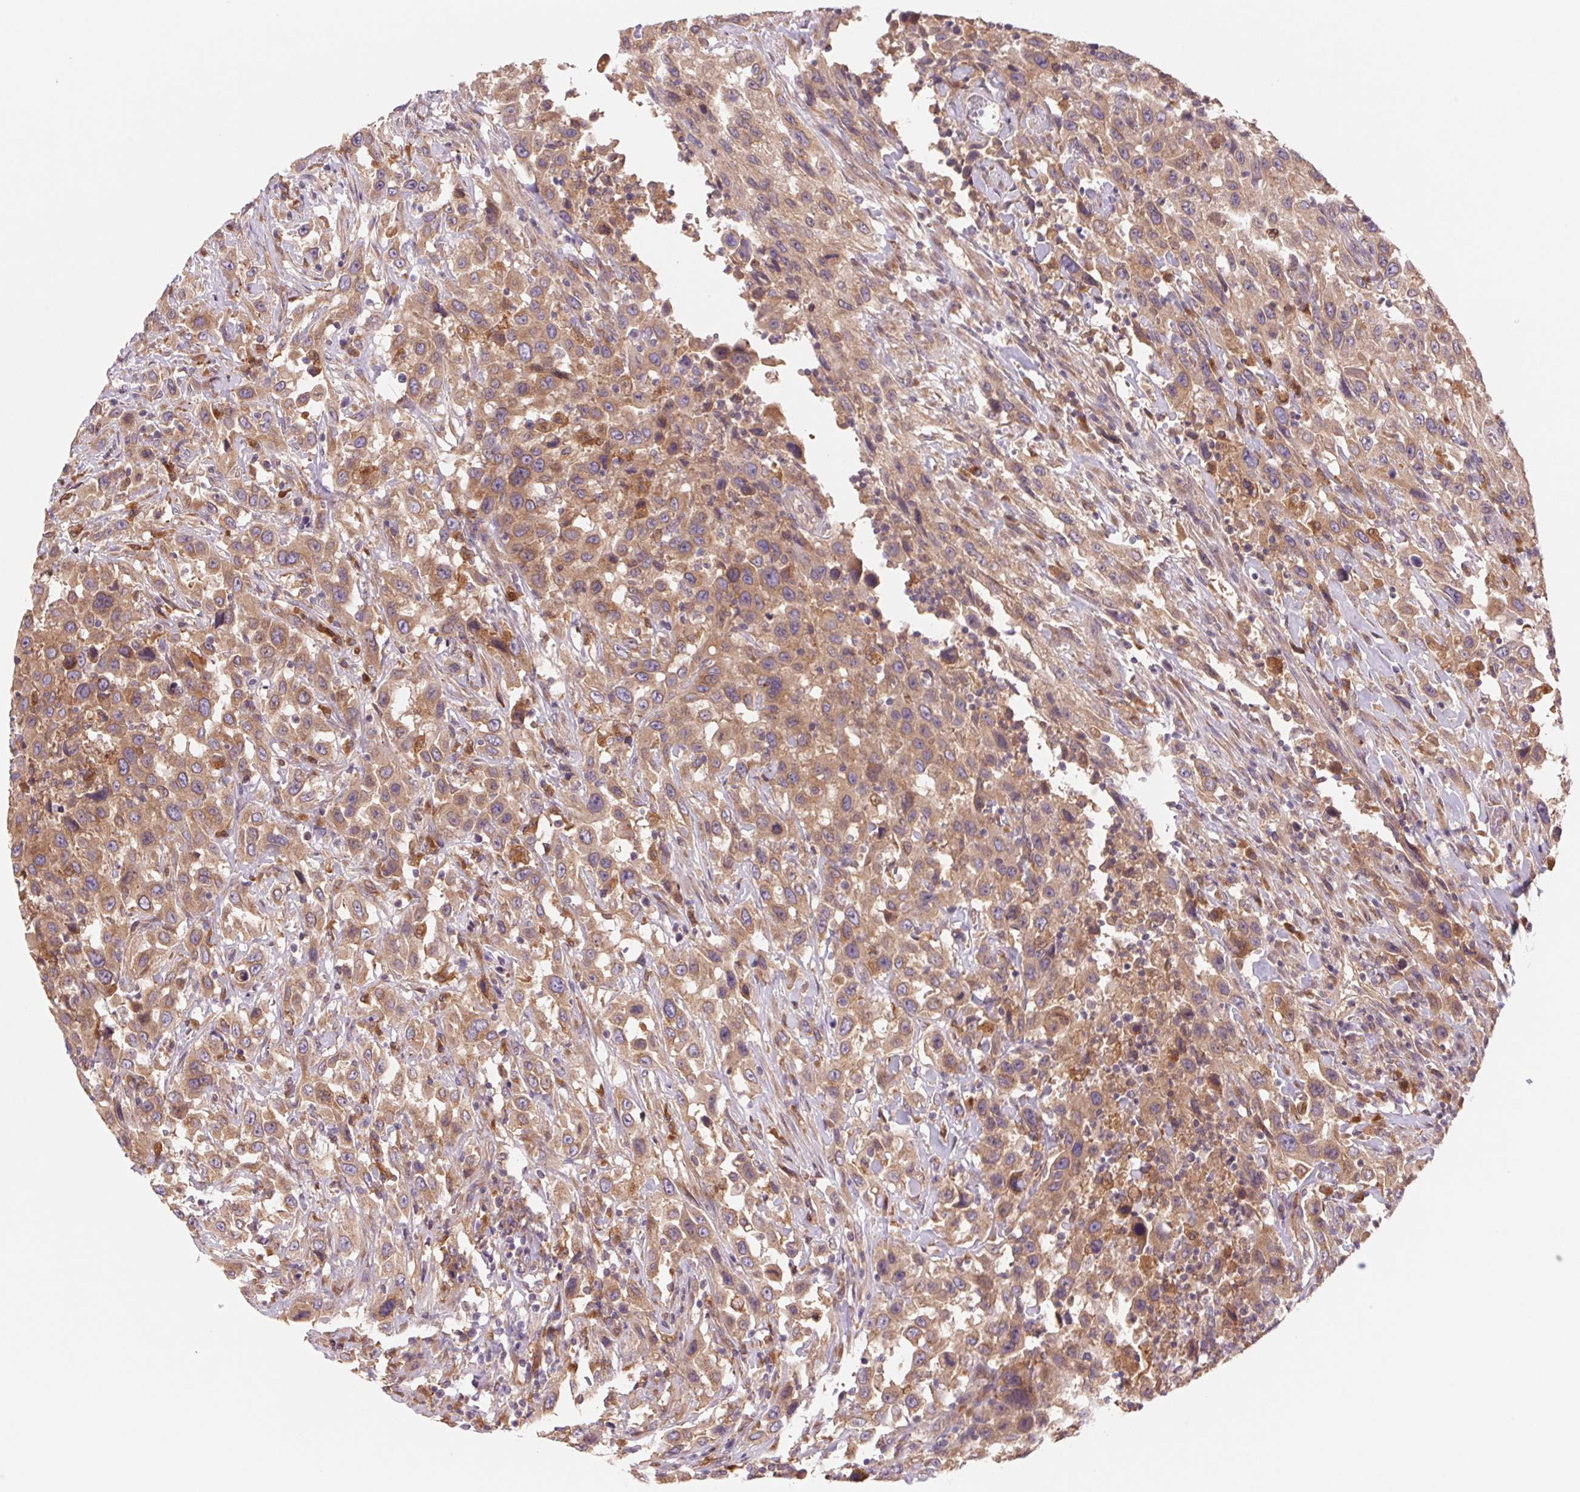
{"staining": {"intensity": "moderate", "quantity": ">75%", "location": "cytoplasmic/membranous"}, "tissue": "urothelial cancer", "cell_type": "Tumor cells", "image_type": "cancer", "snomed": [{"axis": "morphology", "description": "Urothelial carcinoma, High grade"}, {"axis": "topography", "description": "Urinary bladder"}], "caption": "High-grade urothelial carcinoma stained with a brown dye reveals moderate cytoplasmic/membranous positive positivity in approximately >75% of tumor cells.", "gene": "RAB1A", "patient": {"sex": "male", "age": 61}}